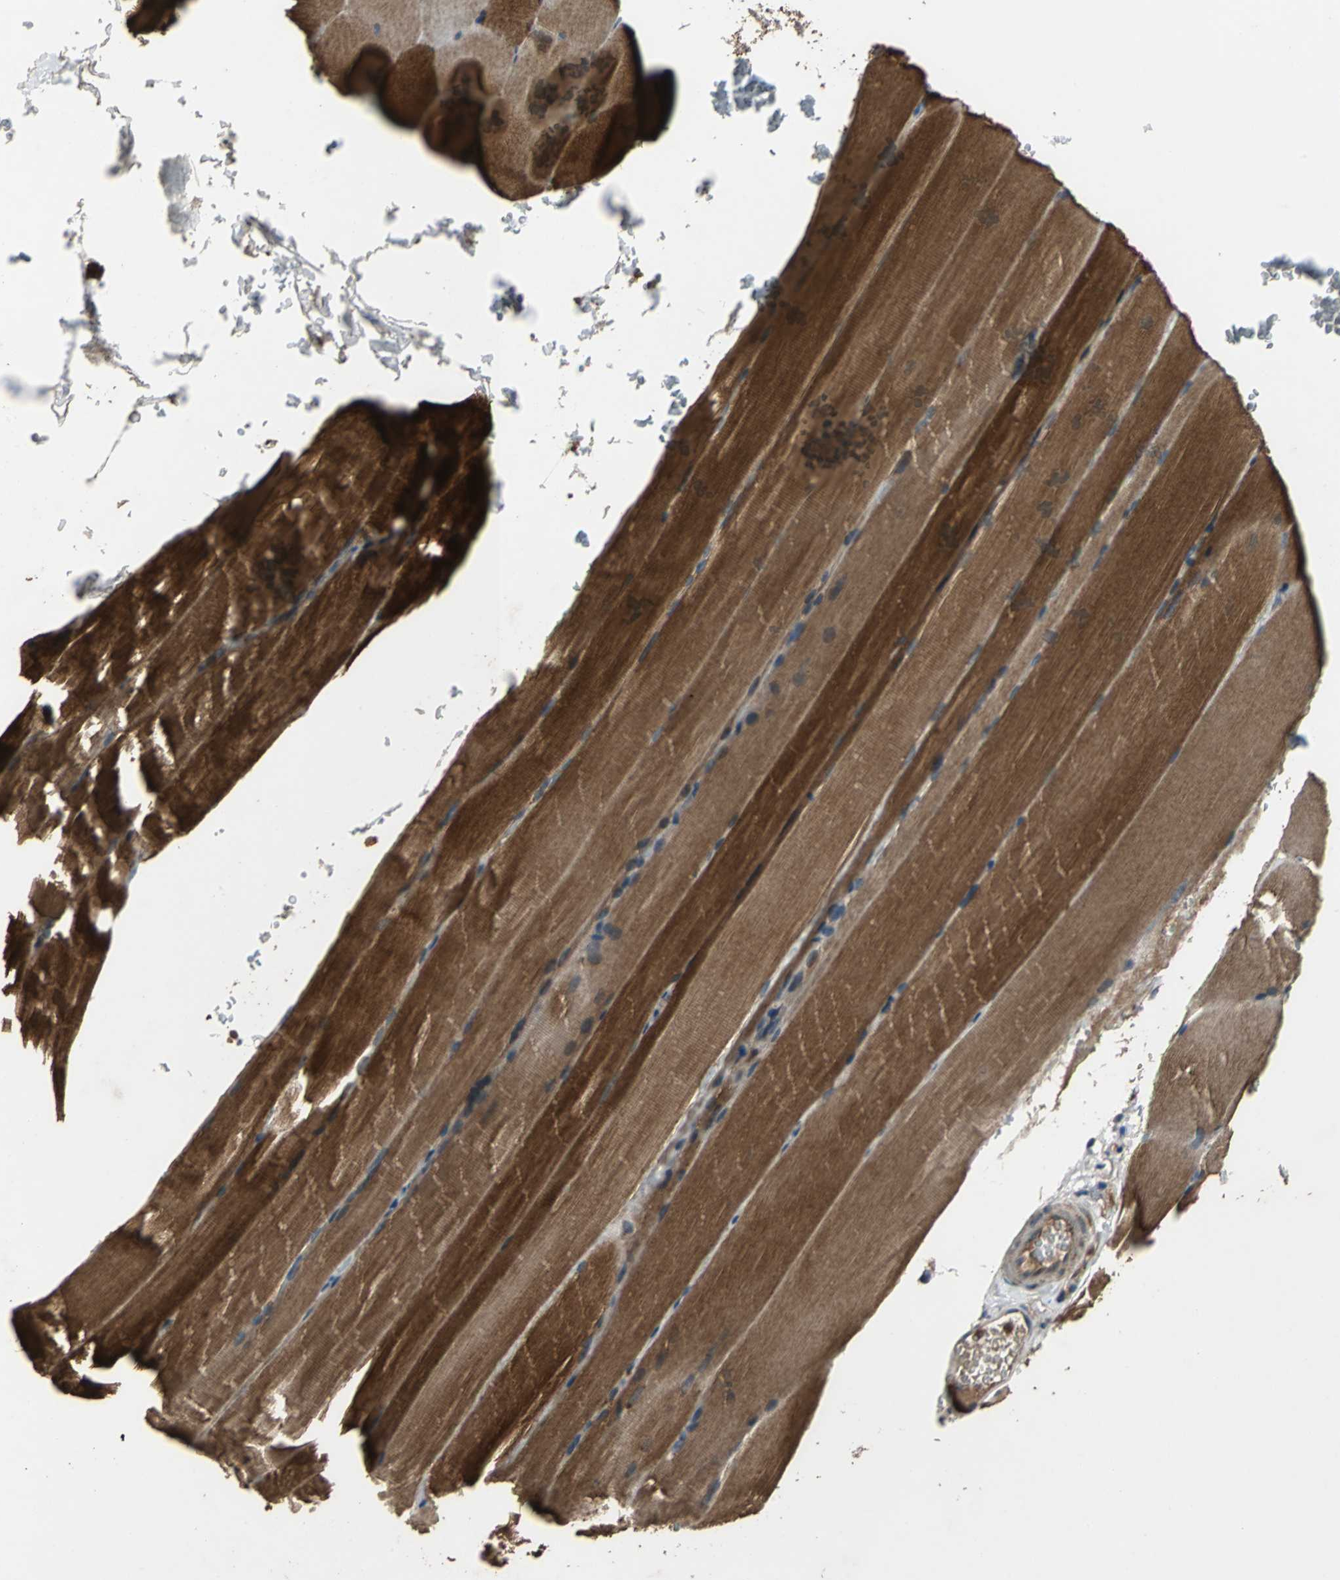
{"staining": {"intensity": "strong", "quantity": ">75%", "location": "cytoplasmic/membranous"}, "tissue": "skeletal muscle", "cell_type": "Myocytes", "image_type": "normal", "snomed": [{"axis": "morphology", "description": "Normal tissue, NOS"}, {"axis": "topography", "description": "Skeletal muscle"}, {"axis": "topography", "description": "Parathyroid gland"}], "caption": "Immunohistochemical staining of benign skeletal muscle exhibits strong cytoplasmic/membranous protein expression in about >75% of myocytes.", "gene": "ZNF608", "patient": {"sex": "female", "age": 37}}